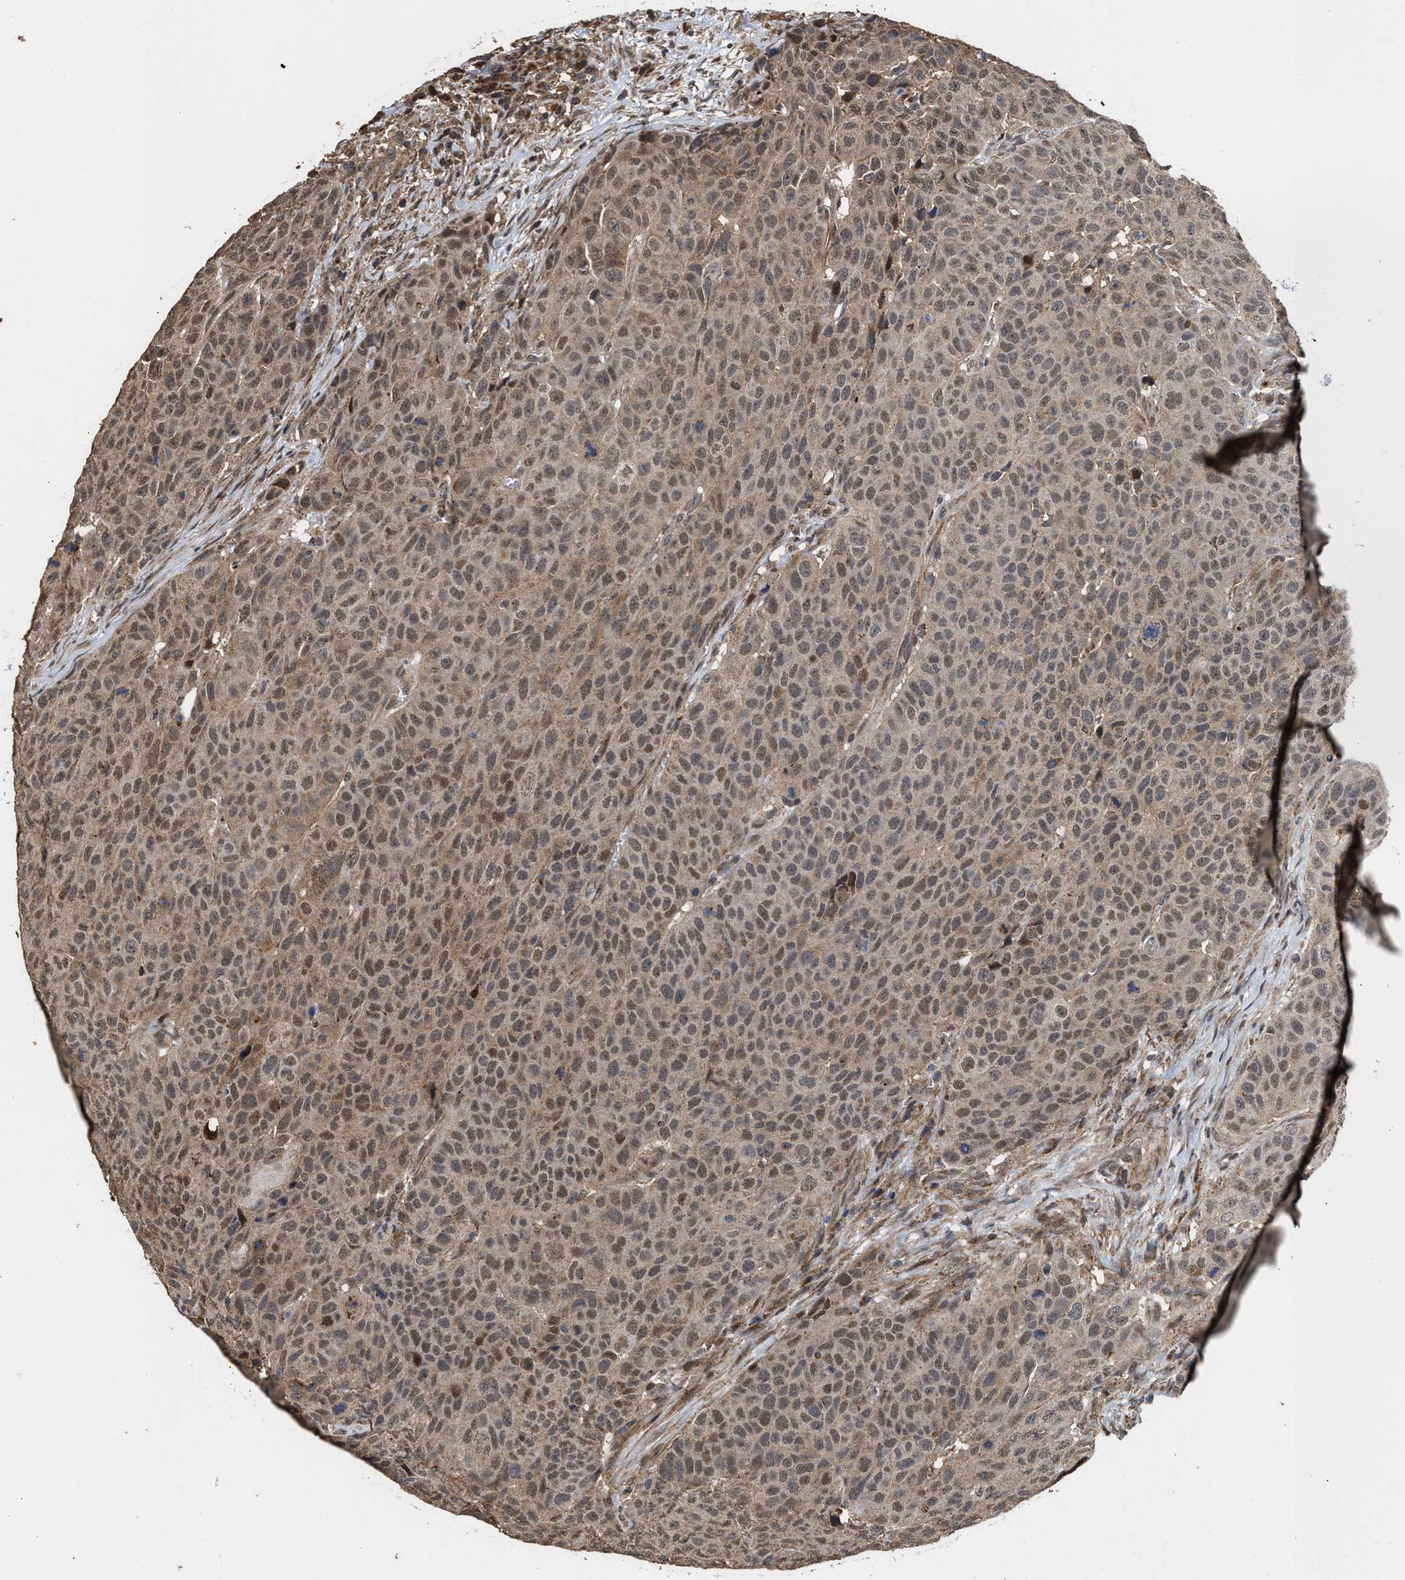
{"staining": {"intensity": "moderate", "quantity": ">75%", "location": "cytoplasmic/membranous,nuclear"}, "tissue": "head and neck cancer", "cell_type": "Tumor cells", "image_type": "cancer", "snomed": [{"axis": "morphology", "description": "Squamous cell carcinoma, NOS"}, {"axis": "topography", "description": "Head-Neck"}], "caption": "This histopathology image exhibits squamous cell carcinoma (head and neck) stained with immunohistochemistry (IHC) to label a protein in brown. The cytoplasmic/membranous and nuclear of tumor cells show moderate positivity for the protein. Nuclei are counter-stained blue.", "gene": "ZNHIT6", "patient": {"sex": "male", "age": 66}}